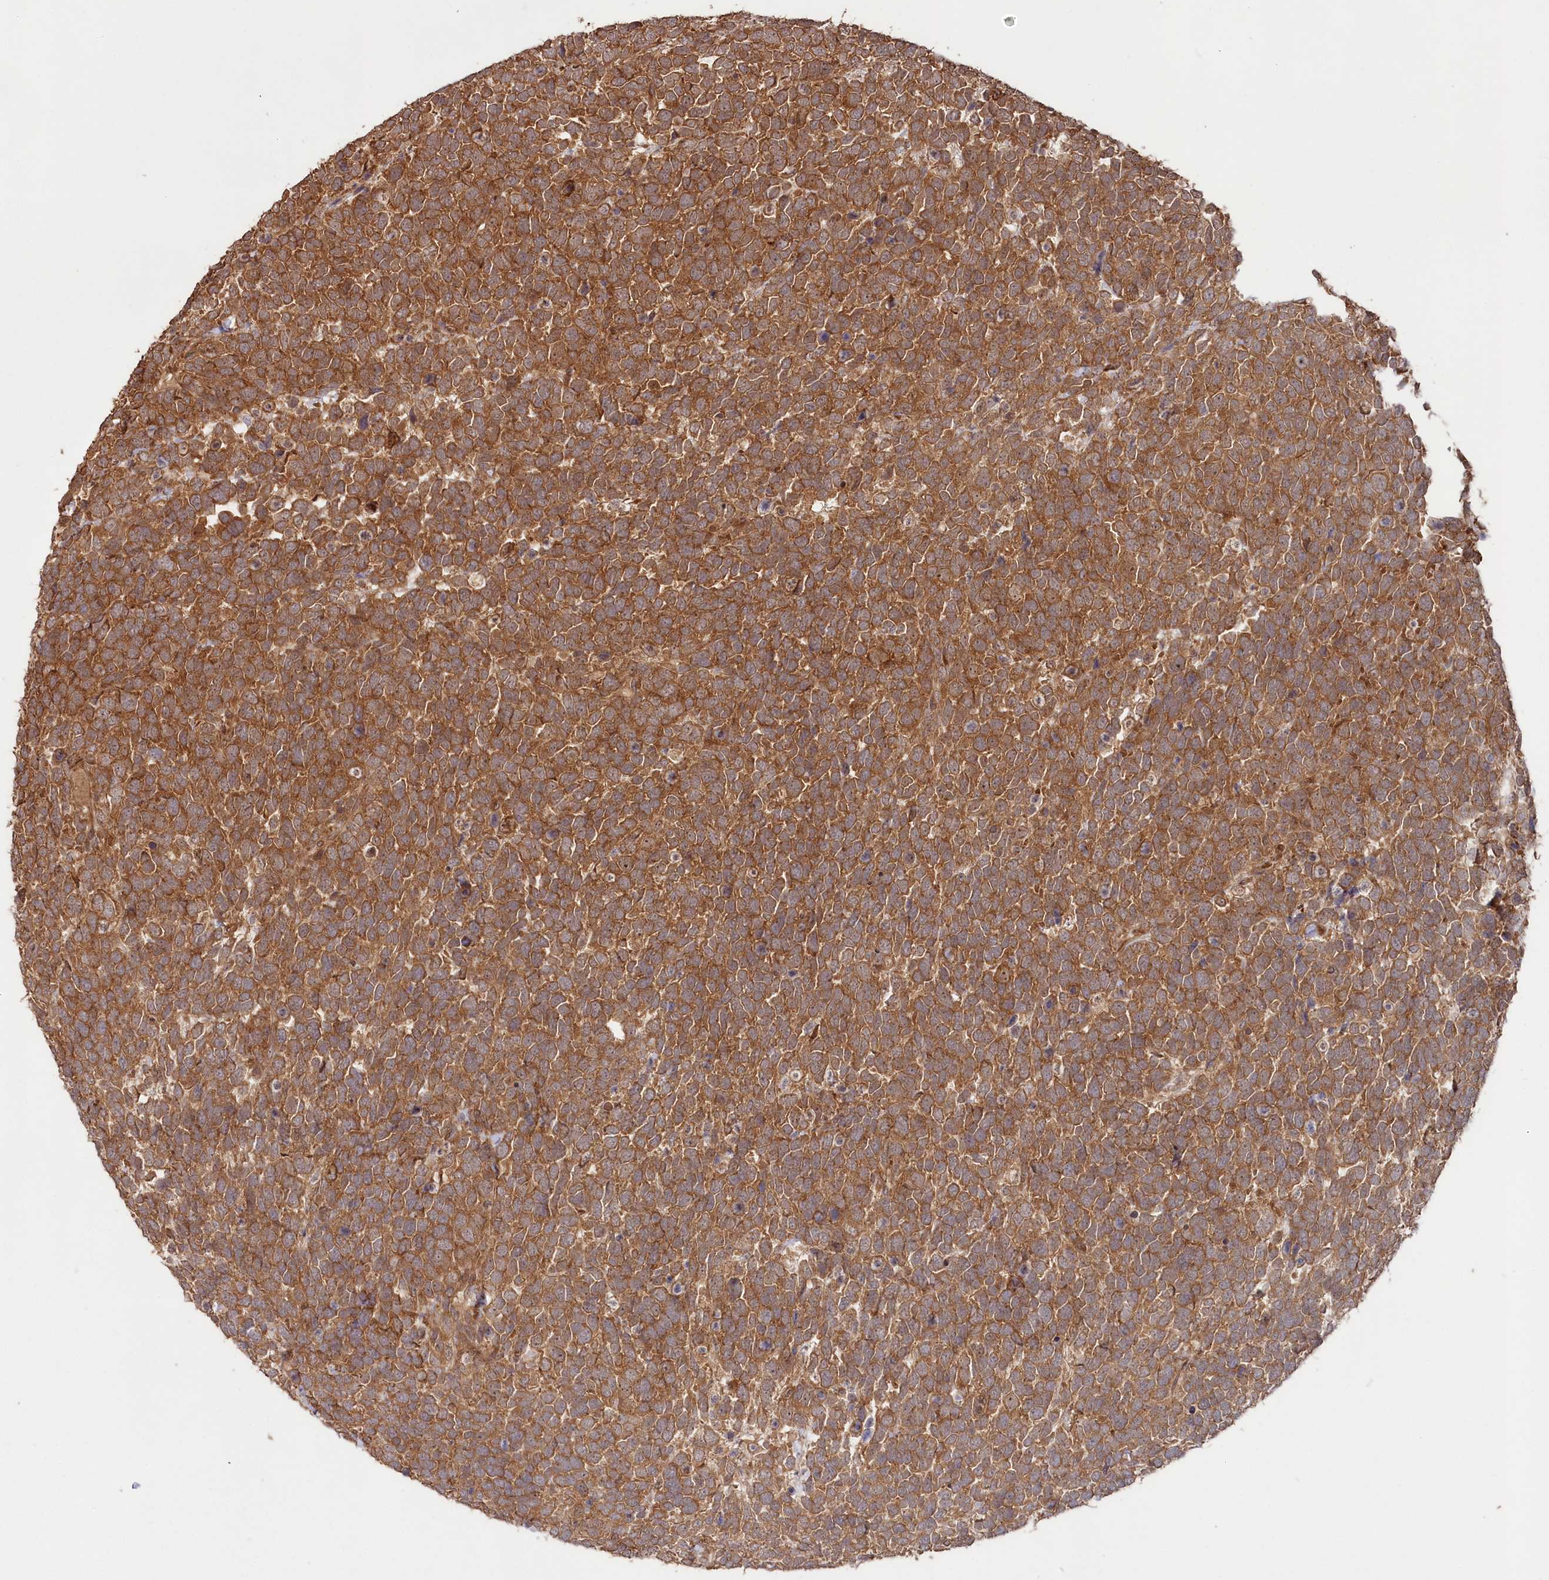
{"staining": {"intensity": "moderate", "quantity": ">75%", "location": "cytoplasmic/membranous"}, "tissue": "urothelial cancer", "cell_type": "Tumor cells", "image_type": "cancer", "snomed": [{"axis": "morphology", "description": "Urothelial carcinoma, High grade"}, {"axis": "topography", "description": "Urinary bladder"}], "caption": "IHC of human urothelial cancer reveals medium levels of moderate cytoplasmic/membranous positivity in about >75% of tumor cells. The protein is stained brown, and the nuclei are stained in blue (DAB (3,3'-diaminobenzidine) IHC with brightfield microscopy, high magnification).", "gene": "TBCA", "patient": {"sex": "female", "age": 82}}